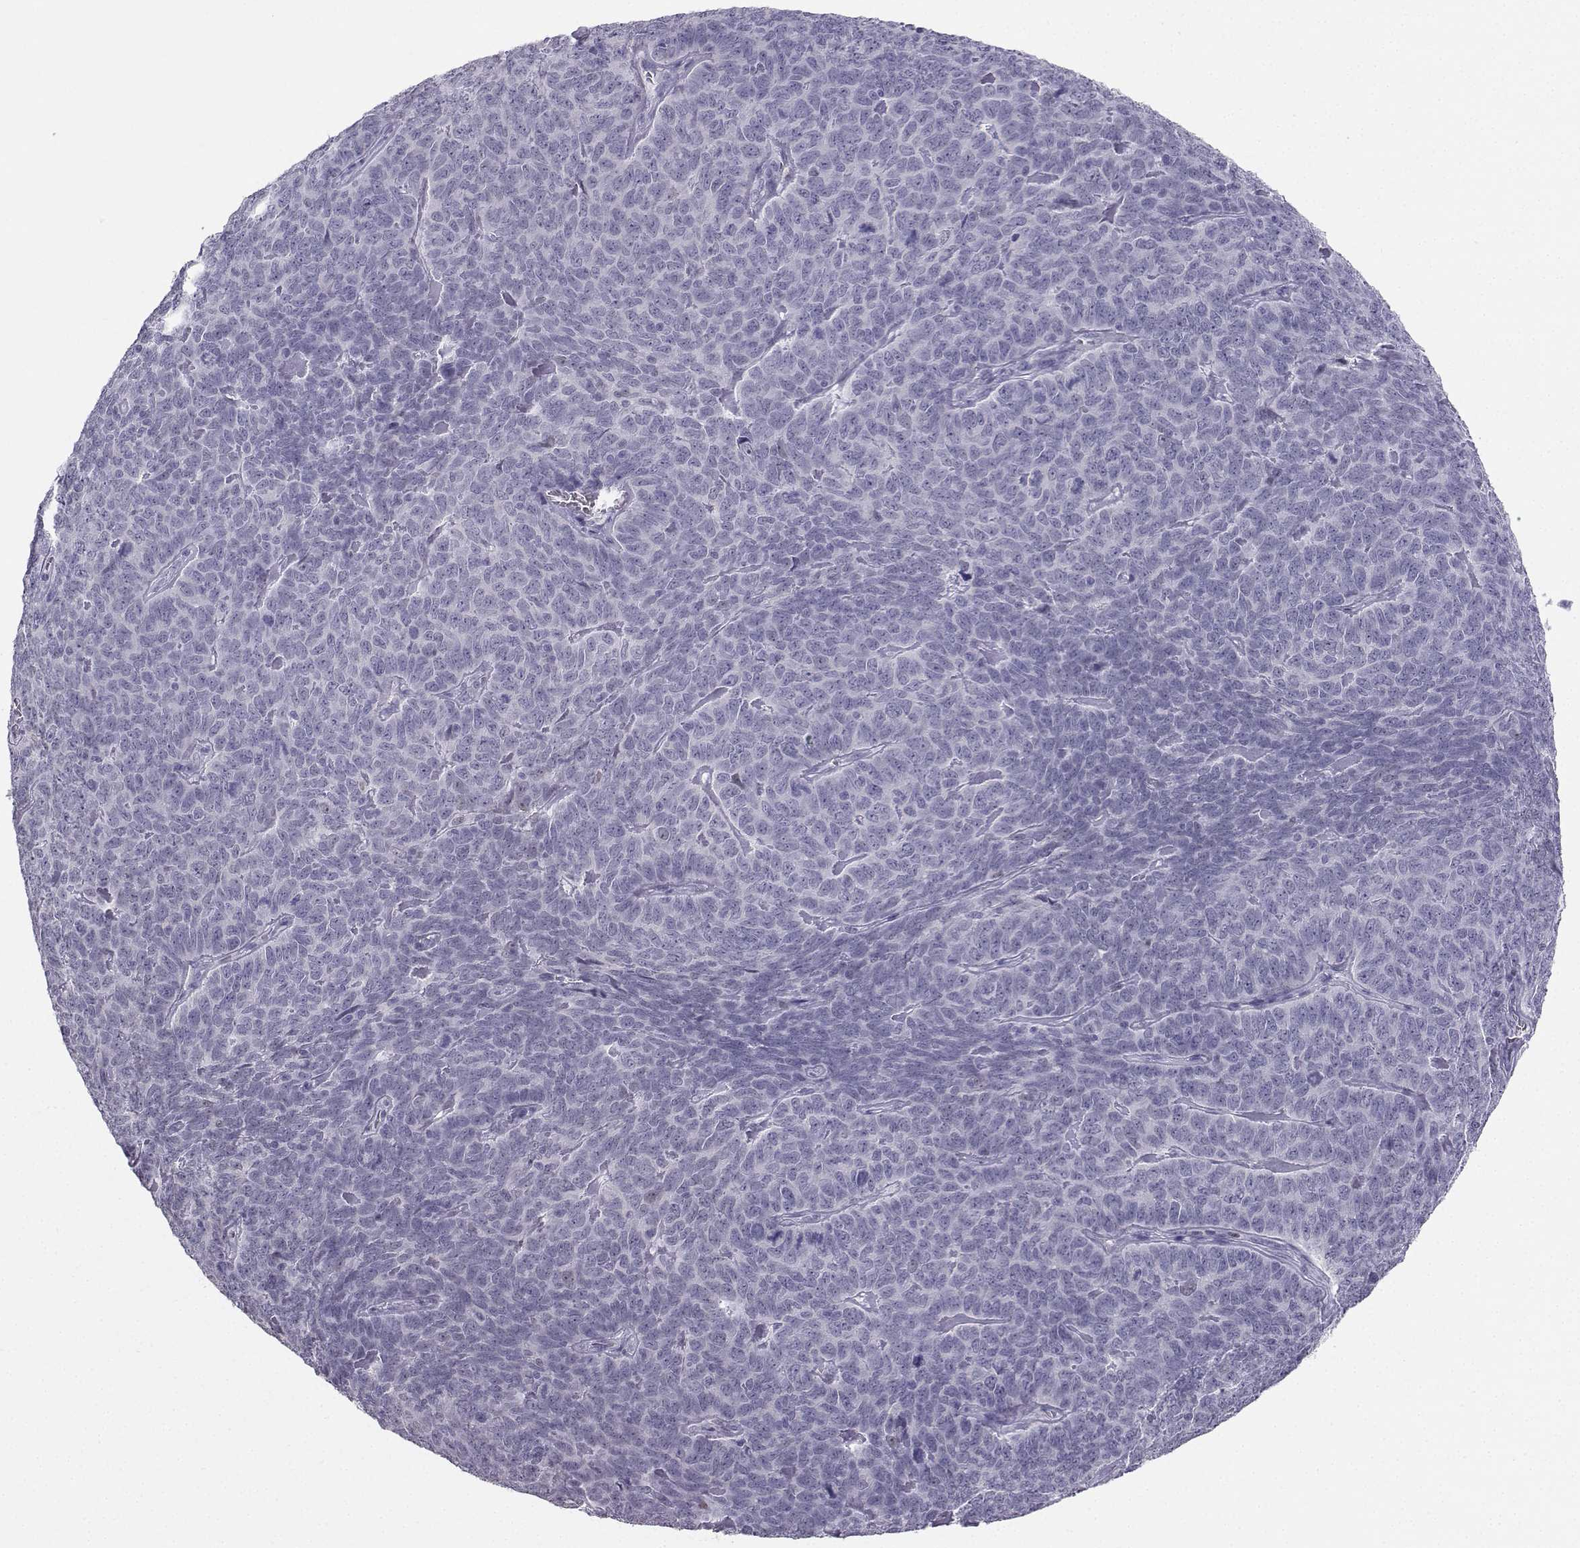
{"staining": {"intensity": "negative", "quantity": "none", "location": "none"}, "tissue": "skin cancer", "cell_type": "Tumor cells", "image_type": "cancer", "snomed": [{"axis": "morphology", "description": "Squamous cell carcinoma, NOS"}, {"axis": "topography", "description": "Skin"}, {"axis": "topography", "description": "Anal"}], "caption": "Immunohistochemical staining of human skin cancer displays no significant positivity in tumor cells.", "gene": "TEDC2", "patient": {"sex": "female", "age": 51}}